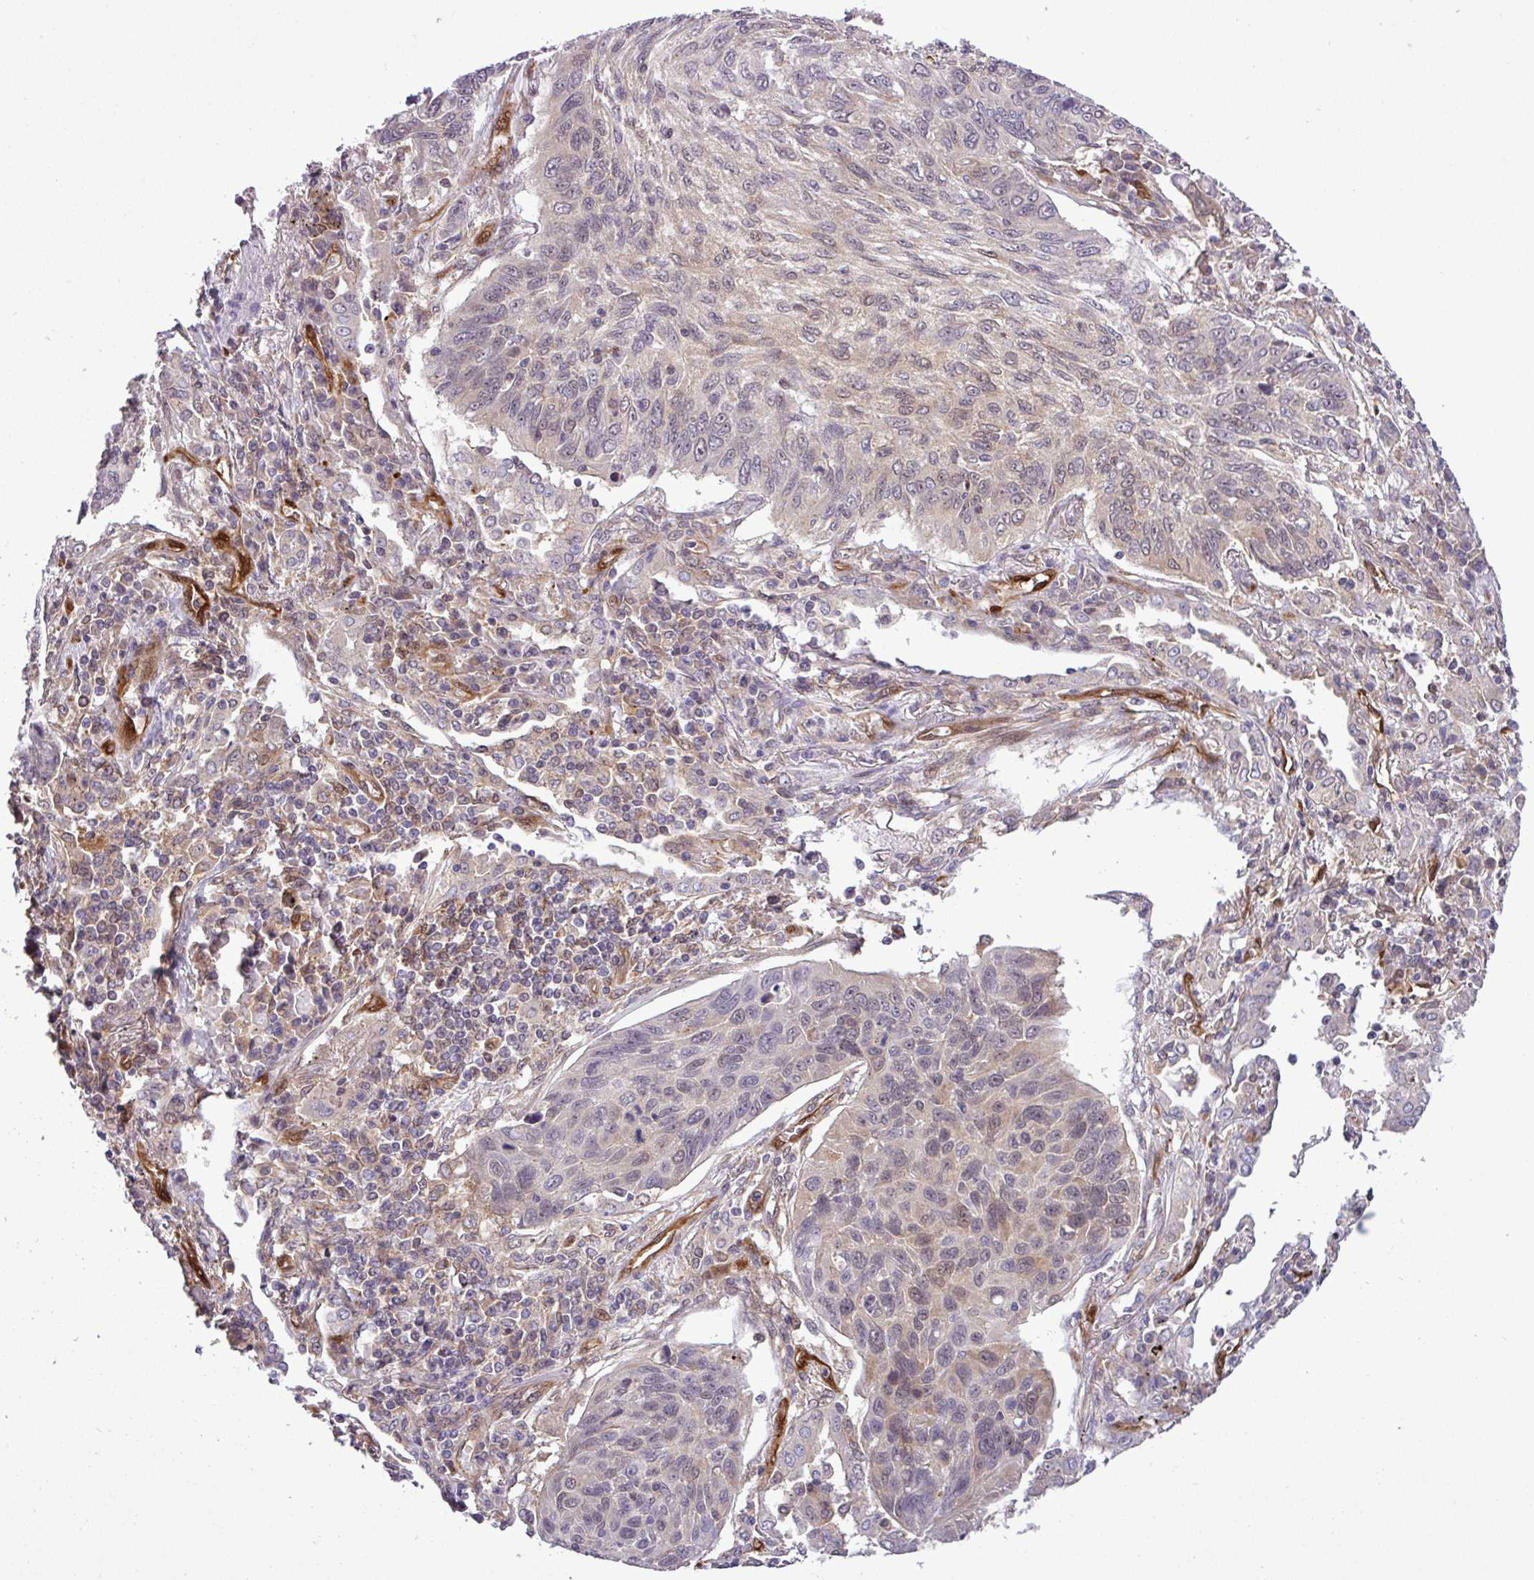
{"staining": {"intensity": "weak", "quantity": "<25%", "location": "nuclear"}, "tissue": "lung cancer", "cell_type": "Tumor cells", "image_type": "cancer", "snomed": [{"axis": "morphology", "description": "Squamous cell carcinoma, NOS"}, {"axis": "topography", "description": "Lung"}], "caption": "There is no significant positivity in tumor cells of squamous cell carcinoma (lung).", "gene": "CARHSP1", "patient": {"sex": "female", "age": 66}}